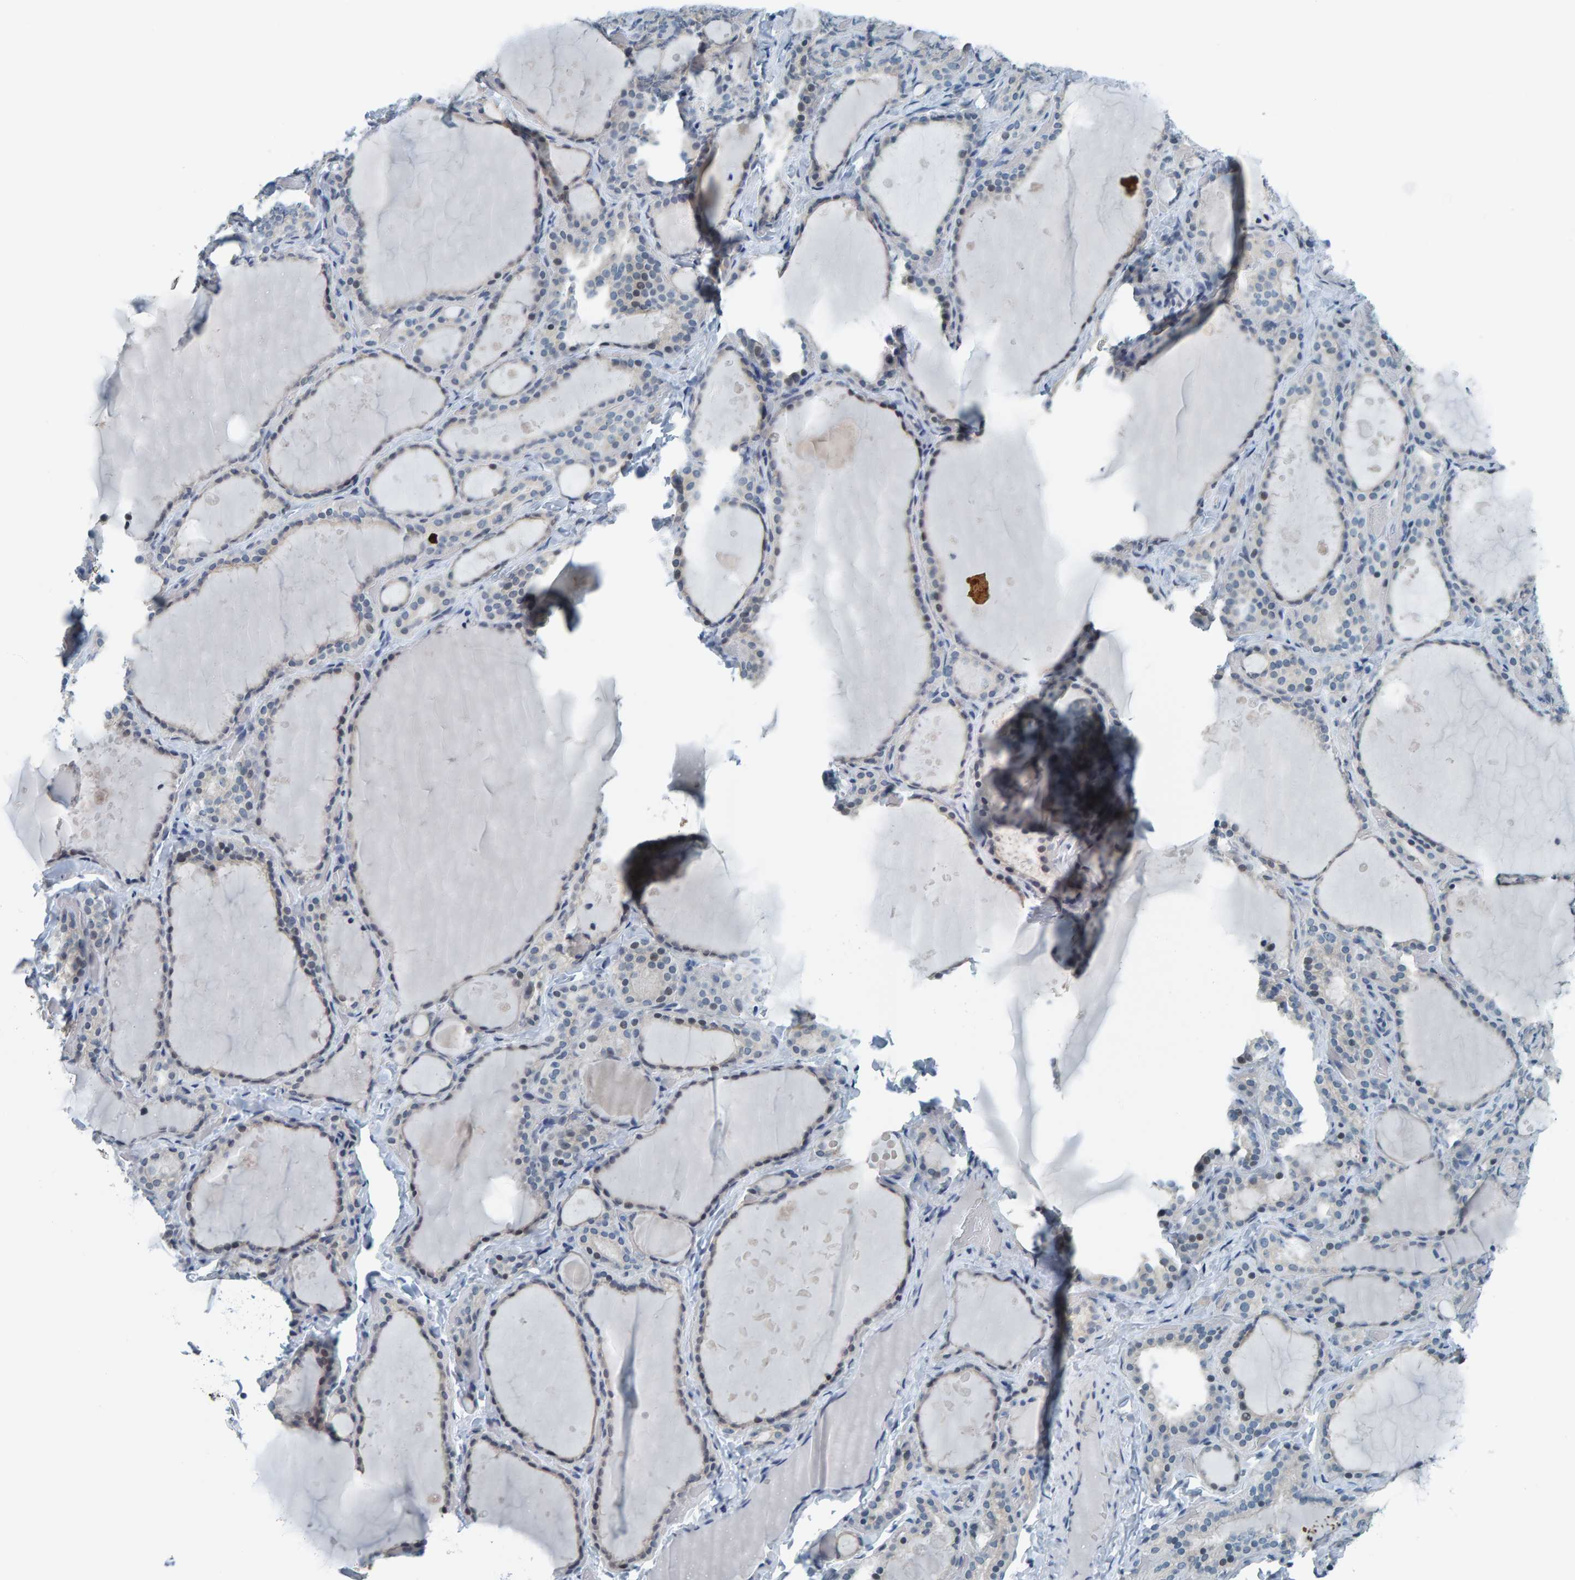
{"staining": {"intensity": "weak", "quantity": "<25%", "location": "nuclear"}, "tissue": "thyroid gland", "cell_type": "Glandular cells", "image_type": "normal", "snomed": [{"axis": "morphology", "description": "Normal tissue, NOS"}, {"axis": "topography", "description": "Thyroid gland"}], "caption": "This is a photomicrograph of immunohistochemistry (IHC) staining of normal thyroid gland, which shows no staining in glandular cells. (Brightfield microscopy of DAB IHC at high magnification).", "gene": "CNP", "patient": {"sex": "female", "age": 44}}